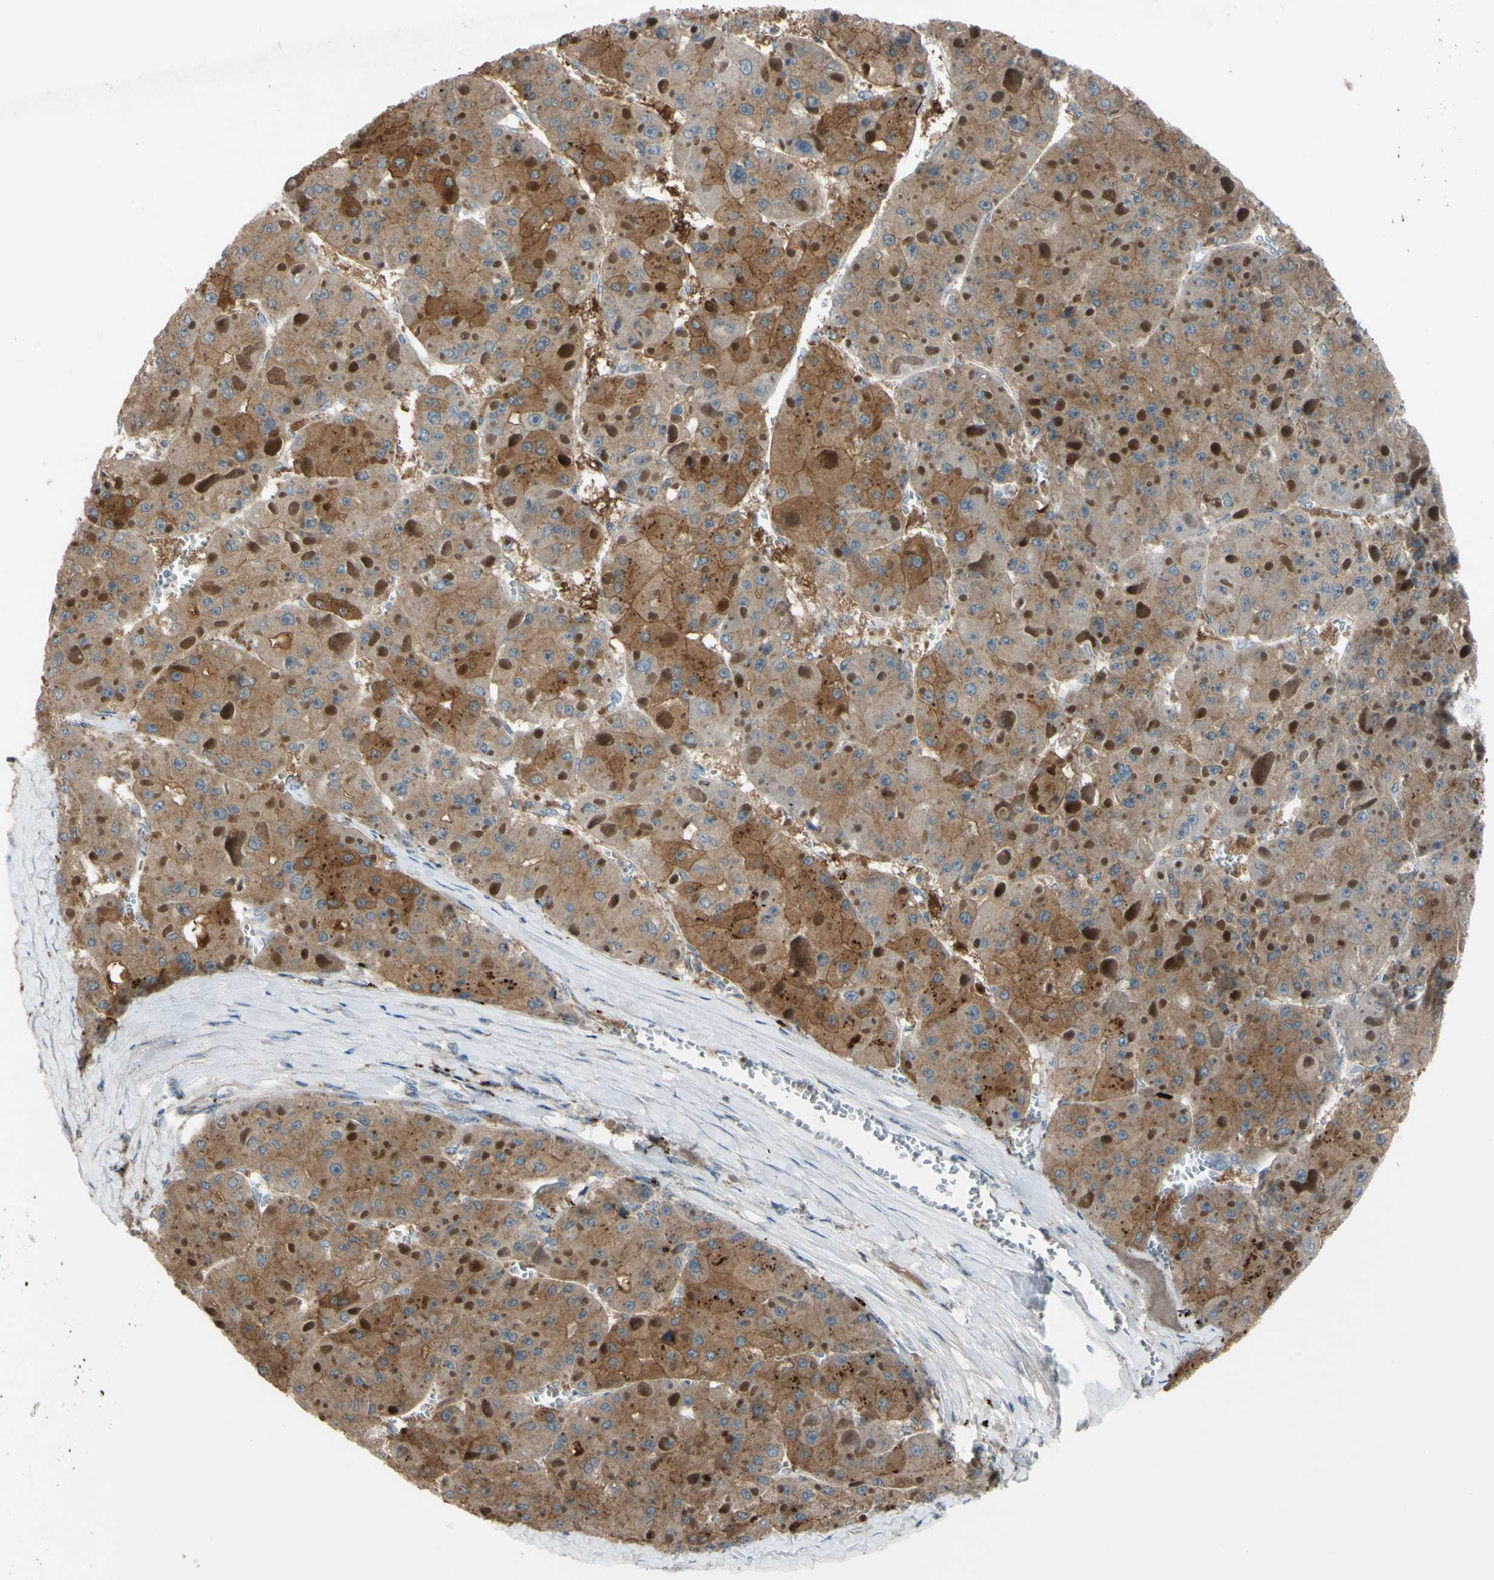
{"staining": {"intensity": "moderate", "quantity": ">75%", "location": "cytoplasmic/membranous"}, "tissue": "liver cancer", "cell_type": "Tumor cells", "image_type": "cancer", "snomed": [{"axis": "morphology", "description": "Carcinoma, Hepatocellular, NOS"}, {"axis": "topography", "description": "Liver"}], "caption": "Liver cancer (hepatocellular carcinoma) stained with DAB immunohistochemistry reveals medium levels of moderate cytoplasmic/membranous staining in approximately >75% of tumor cells.", "gene": "AFP", "patient": {"sex": "female", "age": 73}}